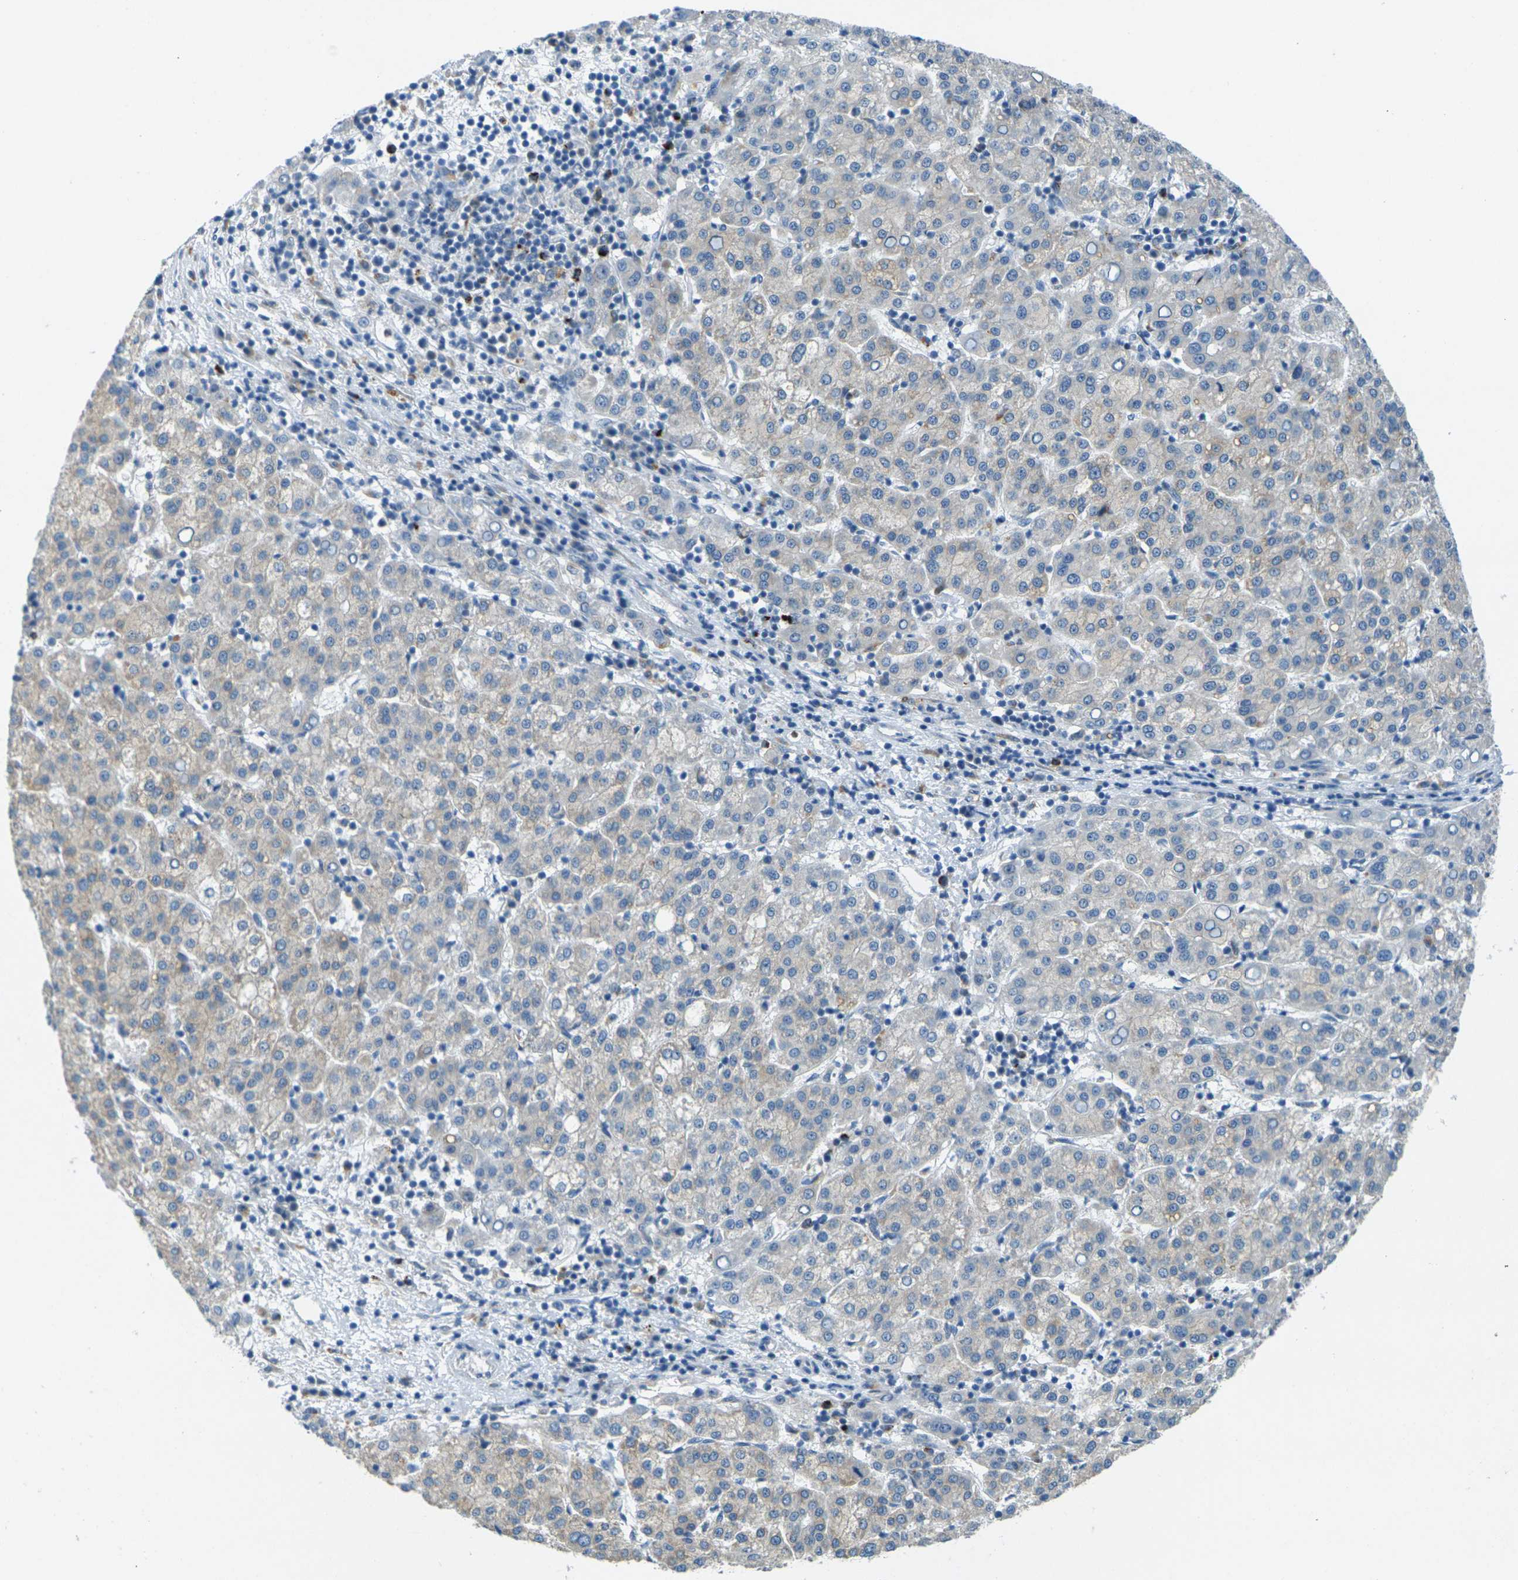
{"staining": {"intensity": "weak", "quantity": "<25%", "location": "cytoplasmic/membranous"}, "tissue": "liver cancer", "cell_type": "Tumor cells", "image_type": "cancer", "snomed": [{"axis": "morphology", "description": "Carcinoma, Hepatocellular, NOS"}, {"axis": "topography", "description": "Liver"}], "caption": "A histopathology image of human liver cancer is negative for staining in tumor cells.", "gene": "CYP2C8", "patient": {"sex": "female", "age": 58}}